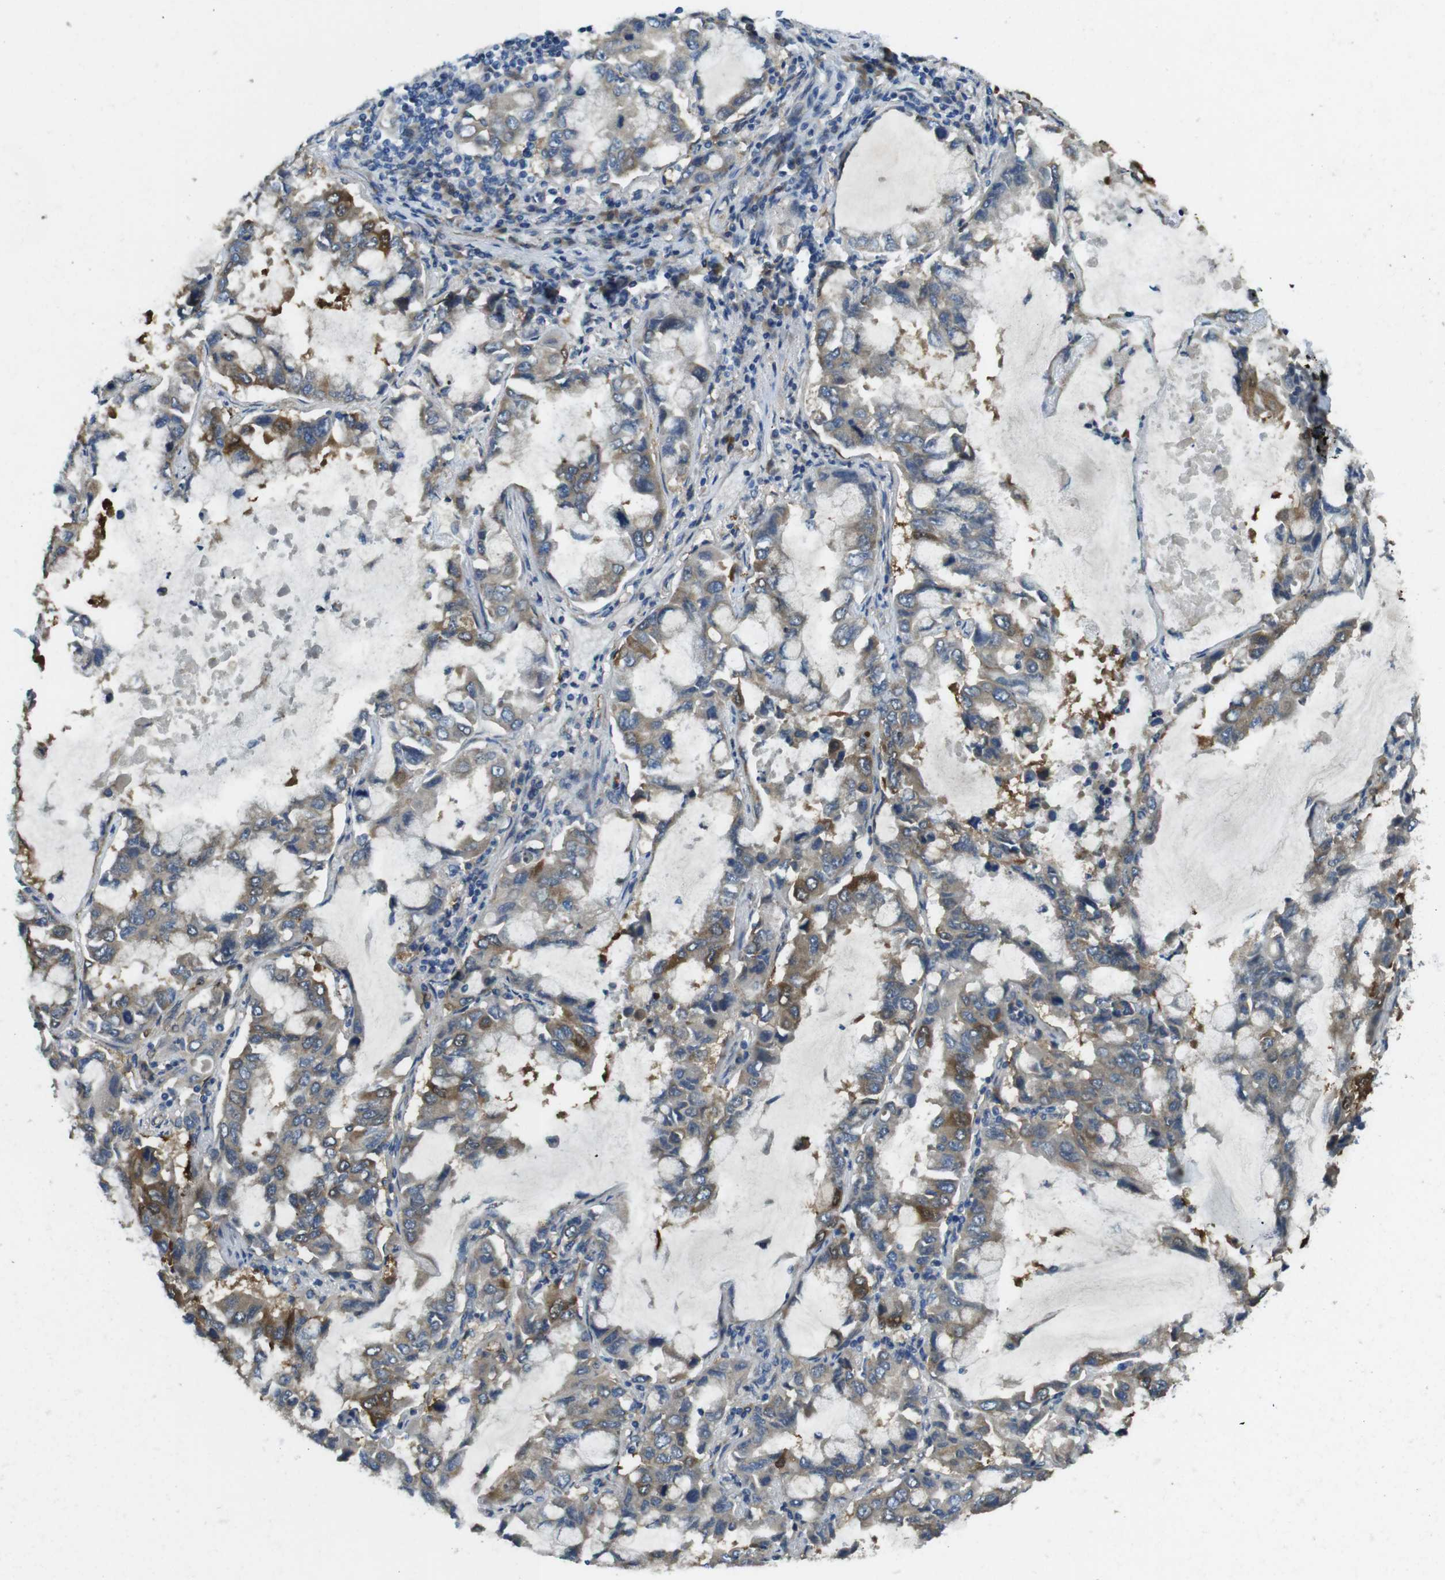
{"staining": {"intensity": "moderate", "quantity": "25%-75%", "location": "cytoplasmic/membranous"}, "tissue": "lung cancer", "cell_type": "Tumor cells", "image_type": "cancer", "snomed": [{"axis": "morphology", "description": "Adenocarcinoma, NOS"}, {"axis": "topography", "description": "Lung"}], "caption": "Immunohistochemical staining of human lung cancer (adenocarcinoma) displays medium levels of moderate cytoplasmic/membranous protein staining in about 25%-75% of tumor cells.", "gene": "RAB6A", "patient": {"sex": "male", "age": 64}}